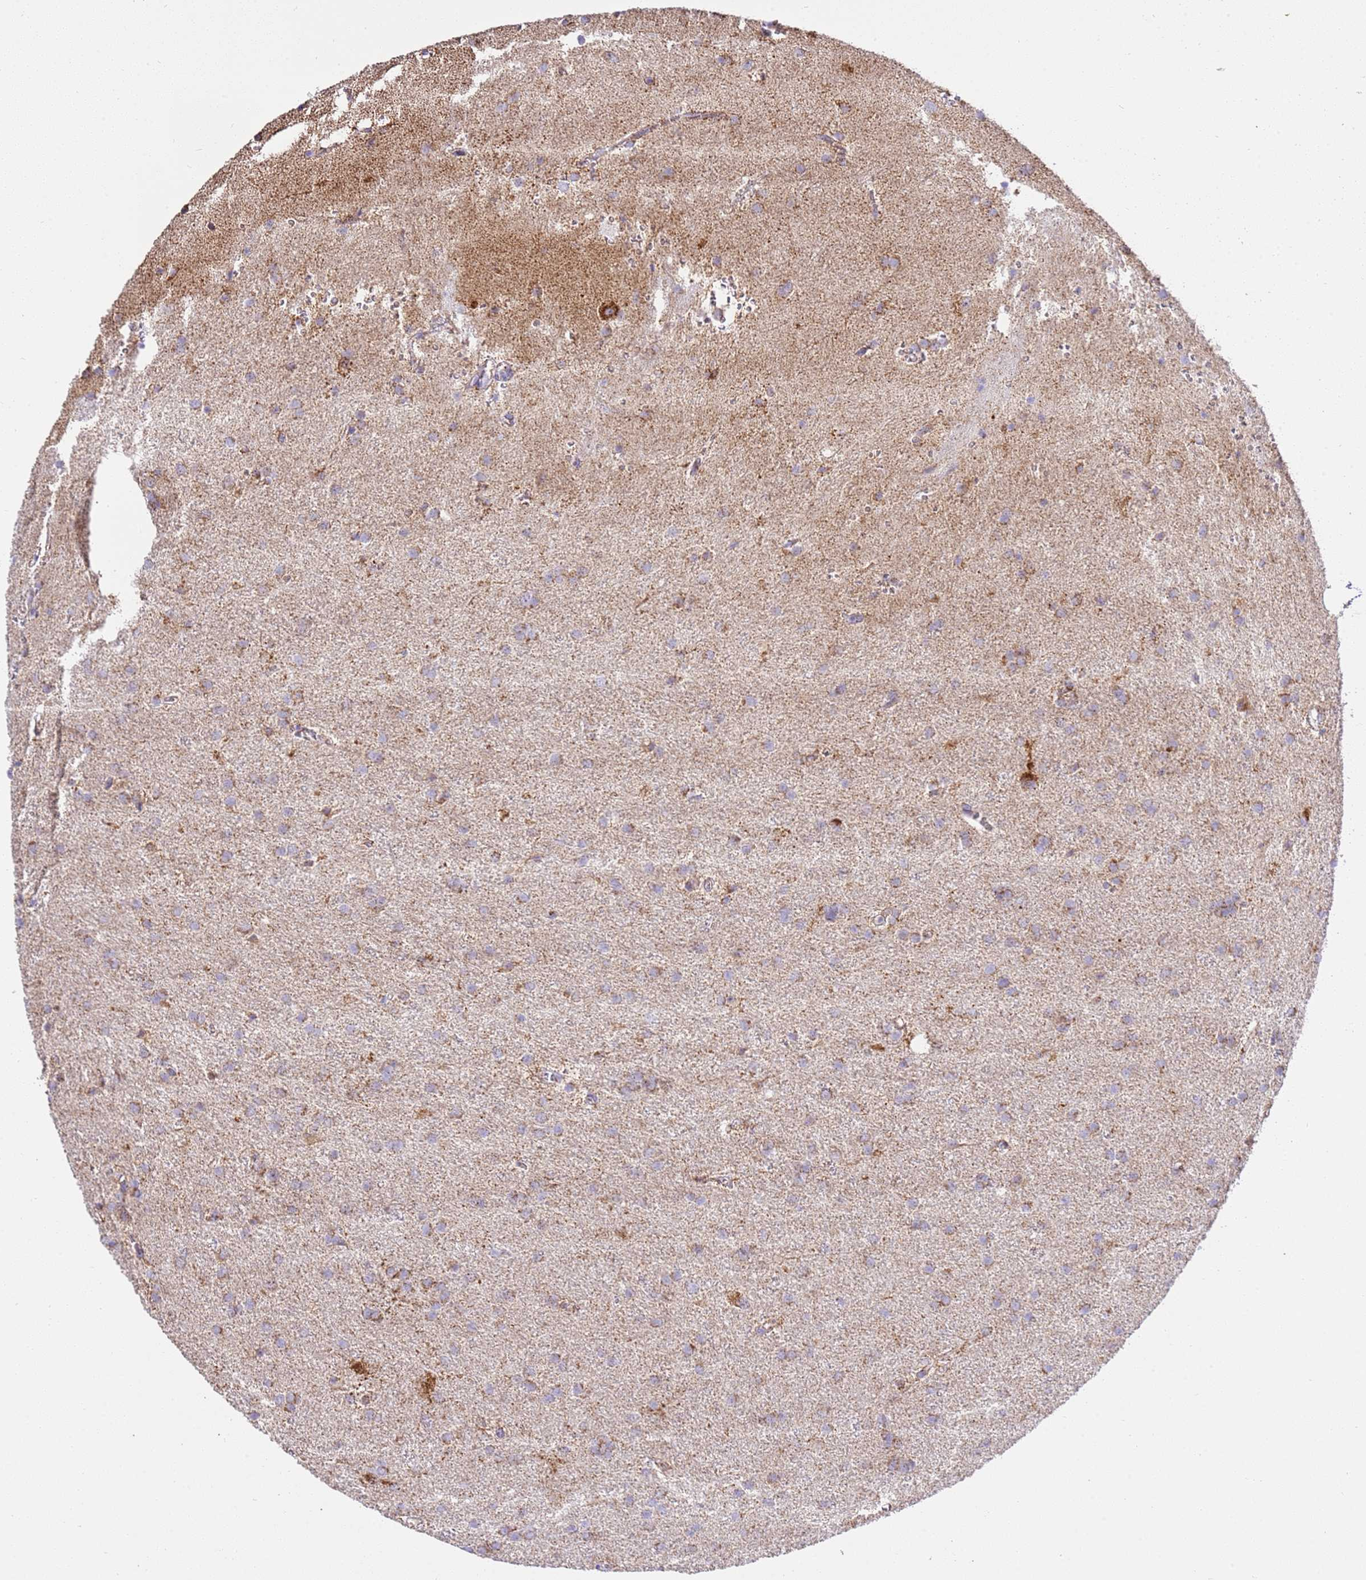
{"staining": {"intensity": "moderate", "quantity": "<25%", "location": "cytoplasmic/membranous"}, "tissue": "glioma", "cell_type": "Tumor cells", "image_type": "cancer", "snomed": [{"axis": "morphology", "description": "Glioma, malignant, High grade"}, {"axis": "topography", "description": "Brain"}], "caption": "Glioma was stained to show a protein in brown. There is low levels of moderate cytoplasmic/membranous staining in about <25% of tumor cells.", "gene": "ZBTB39", "patient": {"sex": "female", "age": 50}}